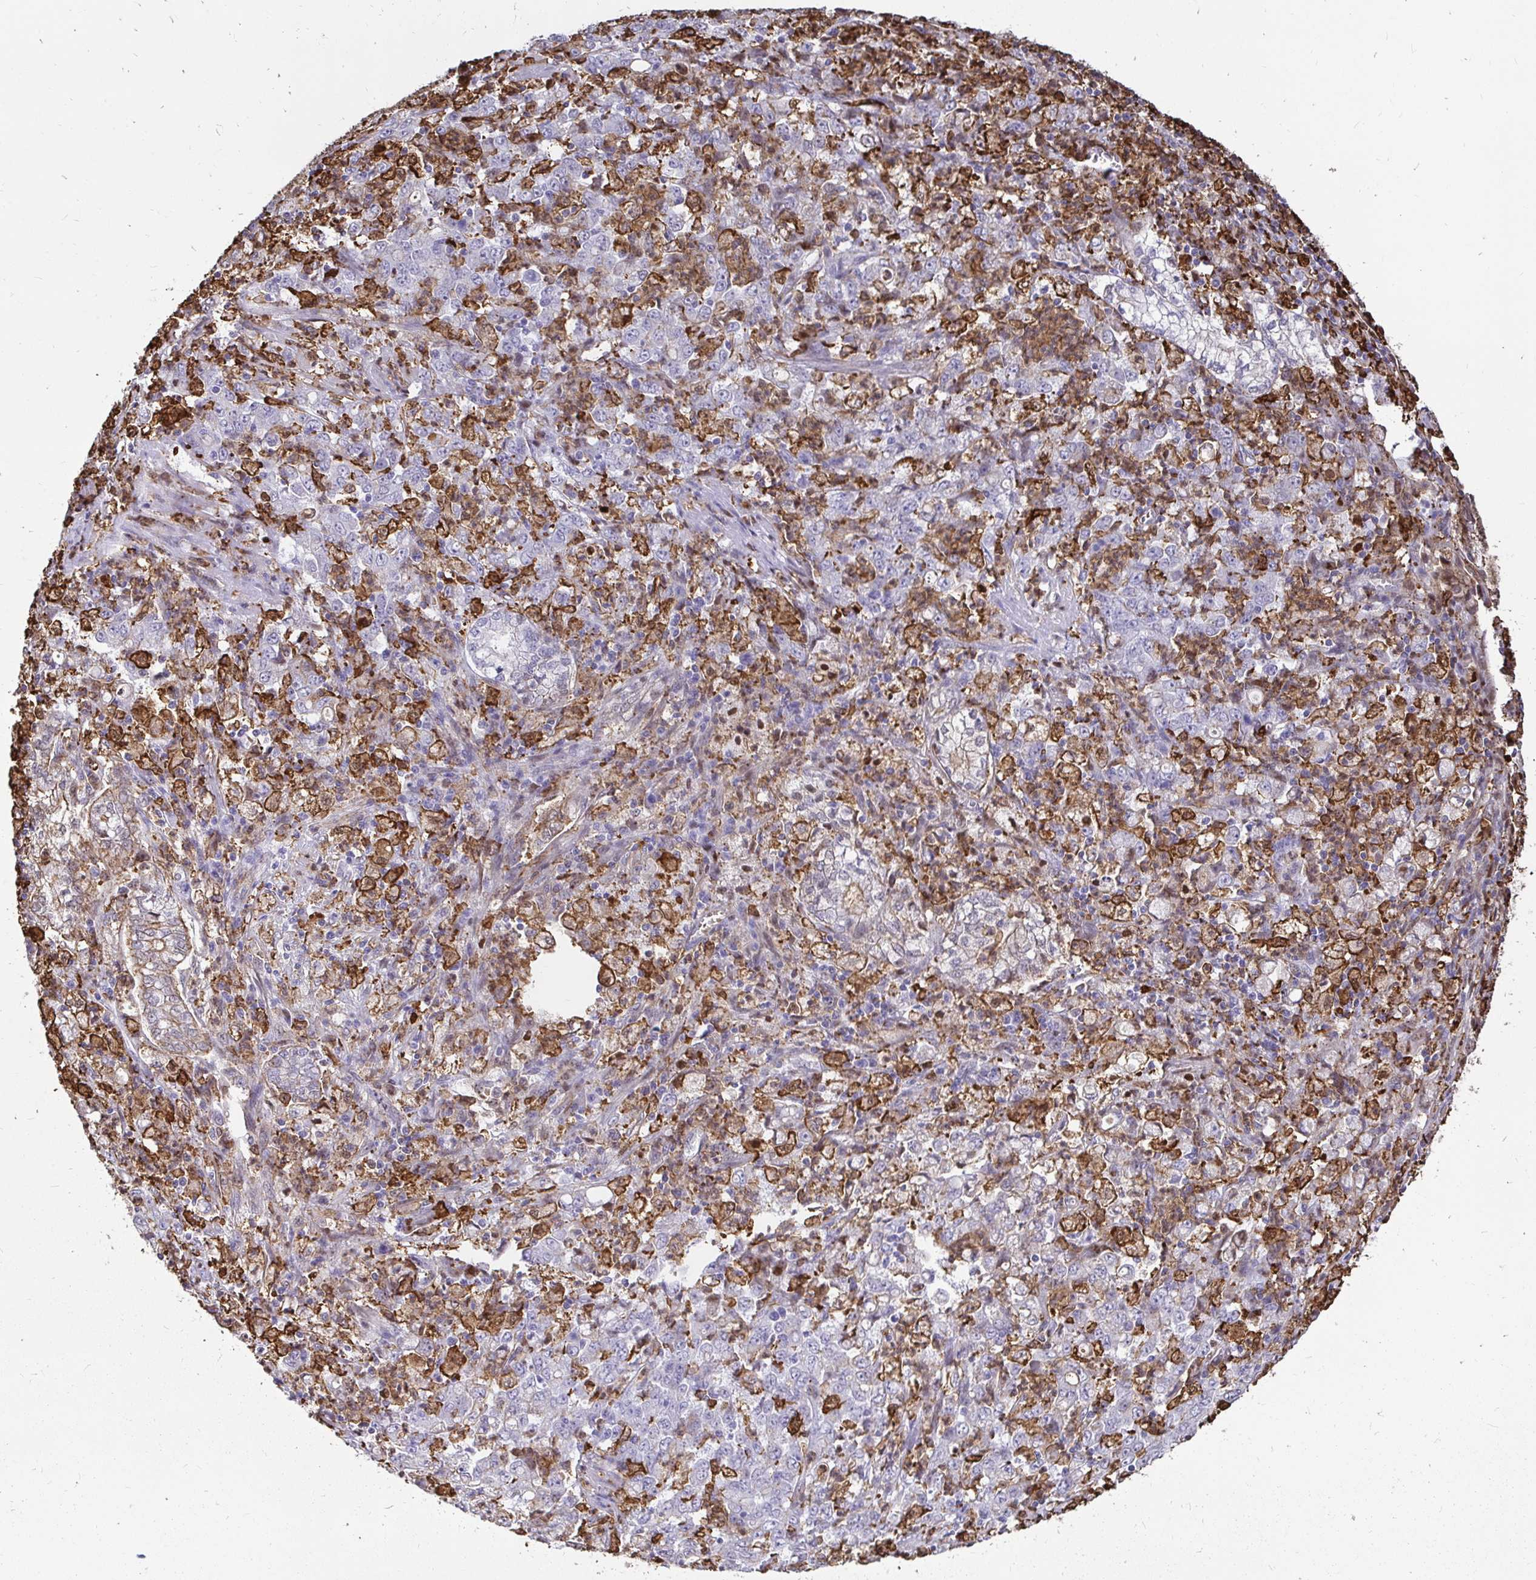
{"staining": {"intensity": "negative", "quantity": "none", "location": "none"}, "tissue": "stomach cancer", "cell_type": "Tumor cells", "image_type": "cancer", "snomed": [{"axis": "morphology", "description": "Adenocarcinoma, NOS"}, {"axis": "topography", "description": "Stomach, lower"}], "caption": "DAB (3,3'-diaminobenzidine) immunohistochemical staining of stomach cancer displays no significant expression in tumor cells.", "gene": "GSN", "patient": {"sex": "female", "age": 71}}